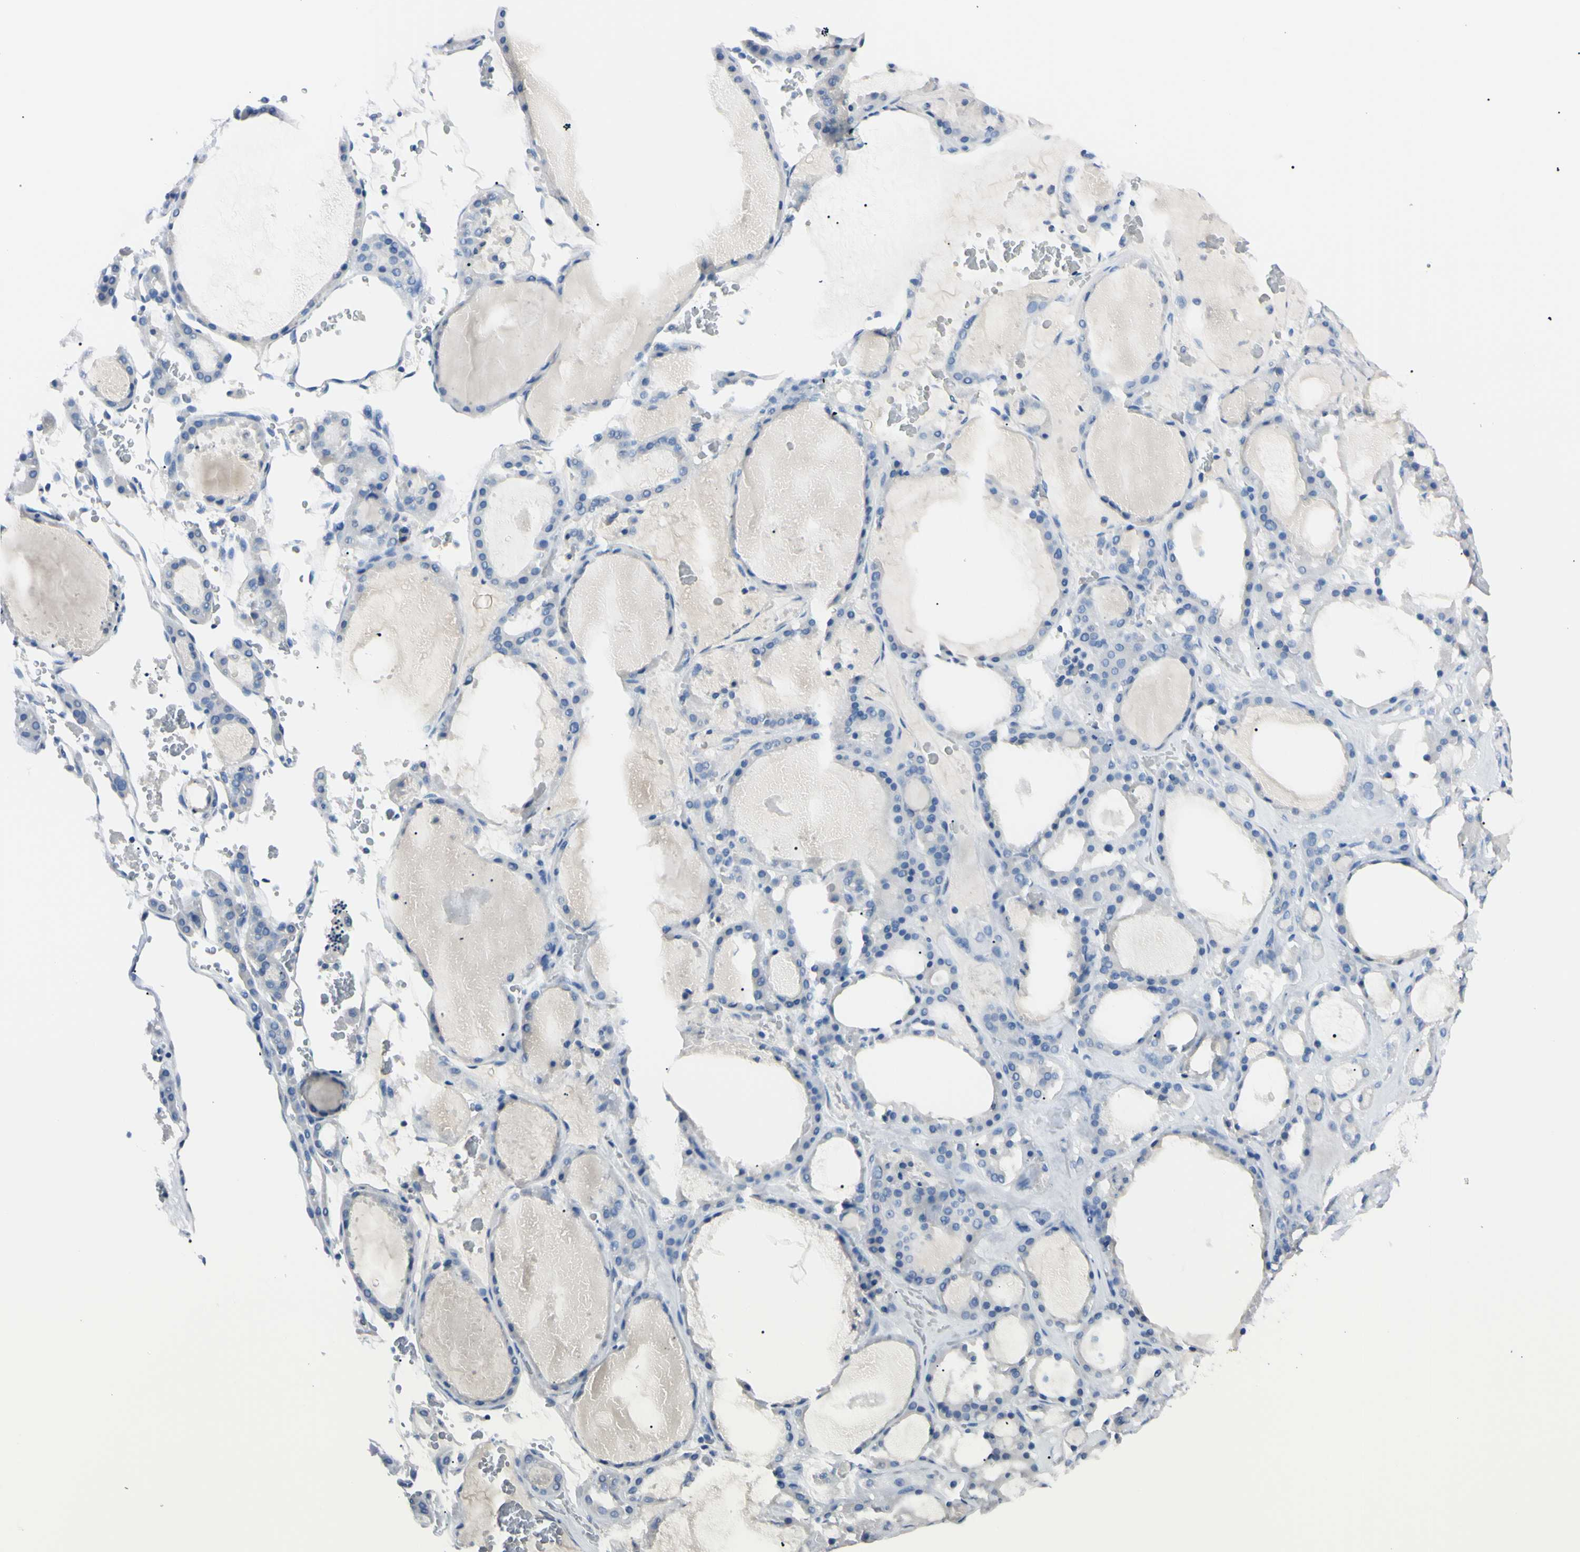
{"staining": {"intensity": "negative", "quantity": "none", "location": "none"}, "tissue": "thyroid gland", "cell_type": "Glandular cells", "image_type": "normal", "snomed": [{"axis": "morphology", "description": "Normal tissue, NOS"}, {"axis": "morphology", "description": "Carcinoma, NOS"}, {"axis": "topography", "description": "Thyroid gland"}], "caption": "Human thyroid gland stained for a protein using immunohistochemistry (IHC) reveals no expression in glandular cells.", "gene": "FOLH1", "patient": {"sex": "female", "age": 86}}